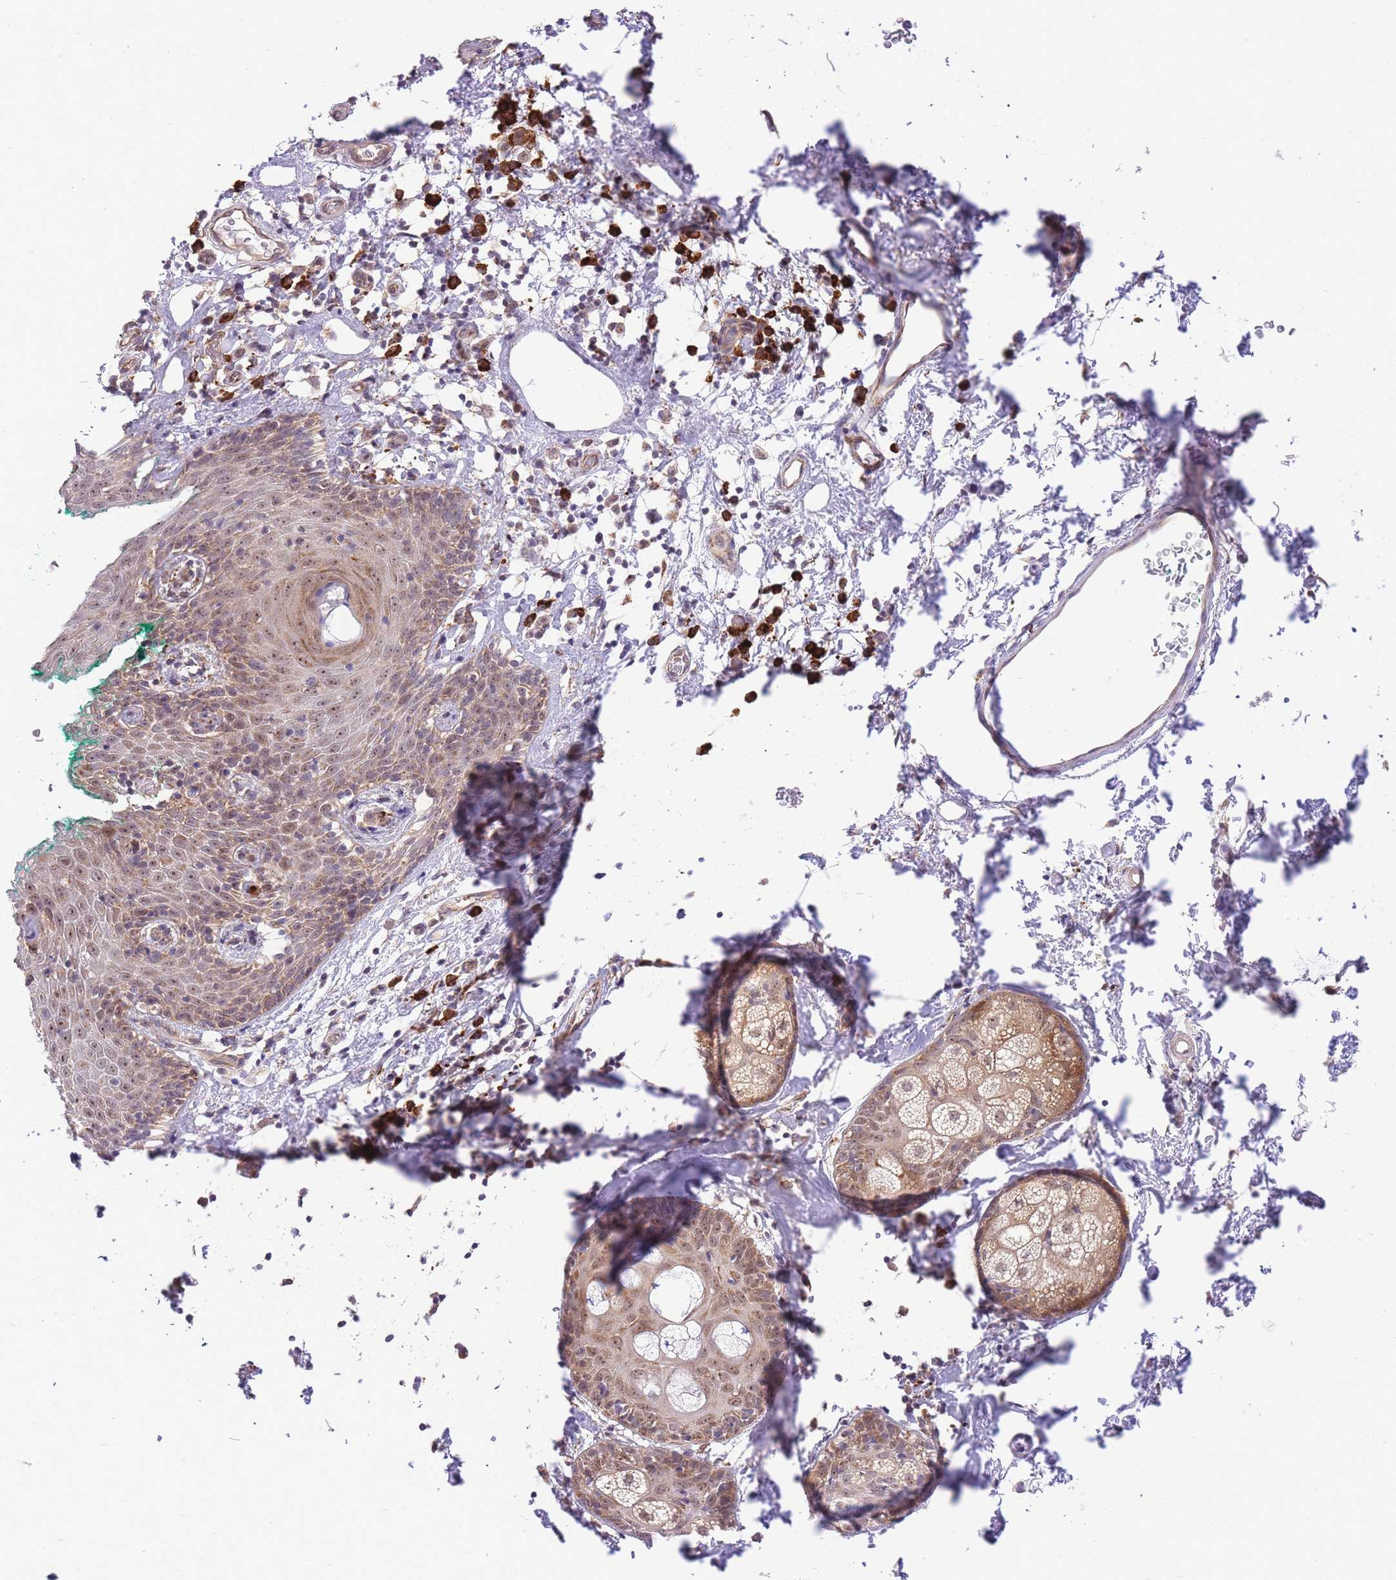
{"staining": {"intensity": "moderate", "quantity": ">75%", "location": "cytoplasmic/membranous,nuclear"}, "tissue": "skin", "cell_type": "Epidermal cells", "image_type": "normal", "snomed": [{"axis": "morphology", "description": "Normal tissue, NOS"}, {"axis": "topography", "description": "Vulva"}], "caption": "Unremarkable skin reveals moderate cytoplasmic/membranous,nuclear positivity in approximately >75% of epidermal cells, visualized by immunohistochemistry. Using DAB (brown) and hematoxylin (blue) stains, captured at high magnification using brightfield microscopy.", "gene": "EXOSC8", "patient": {"sex": "female", "age": 66}}